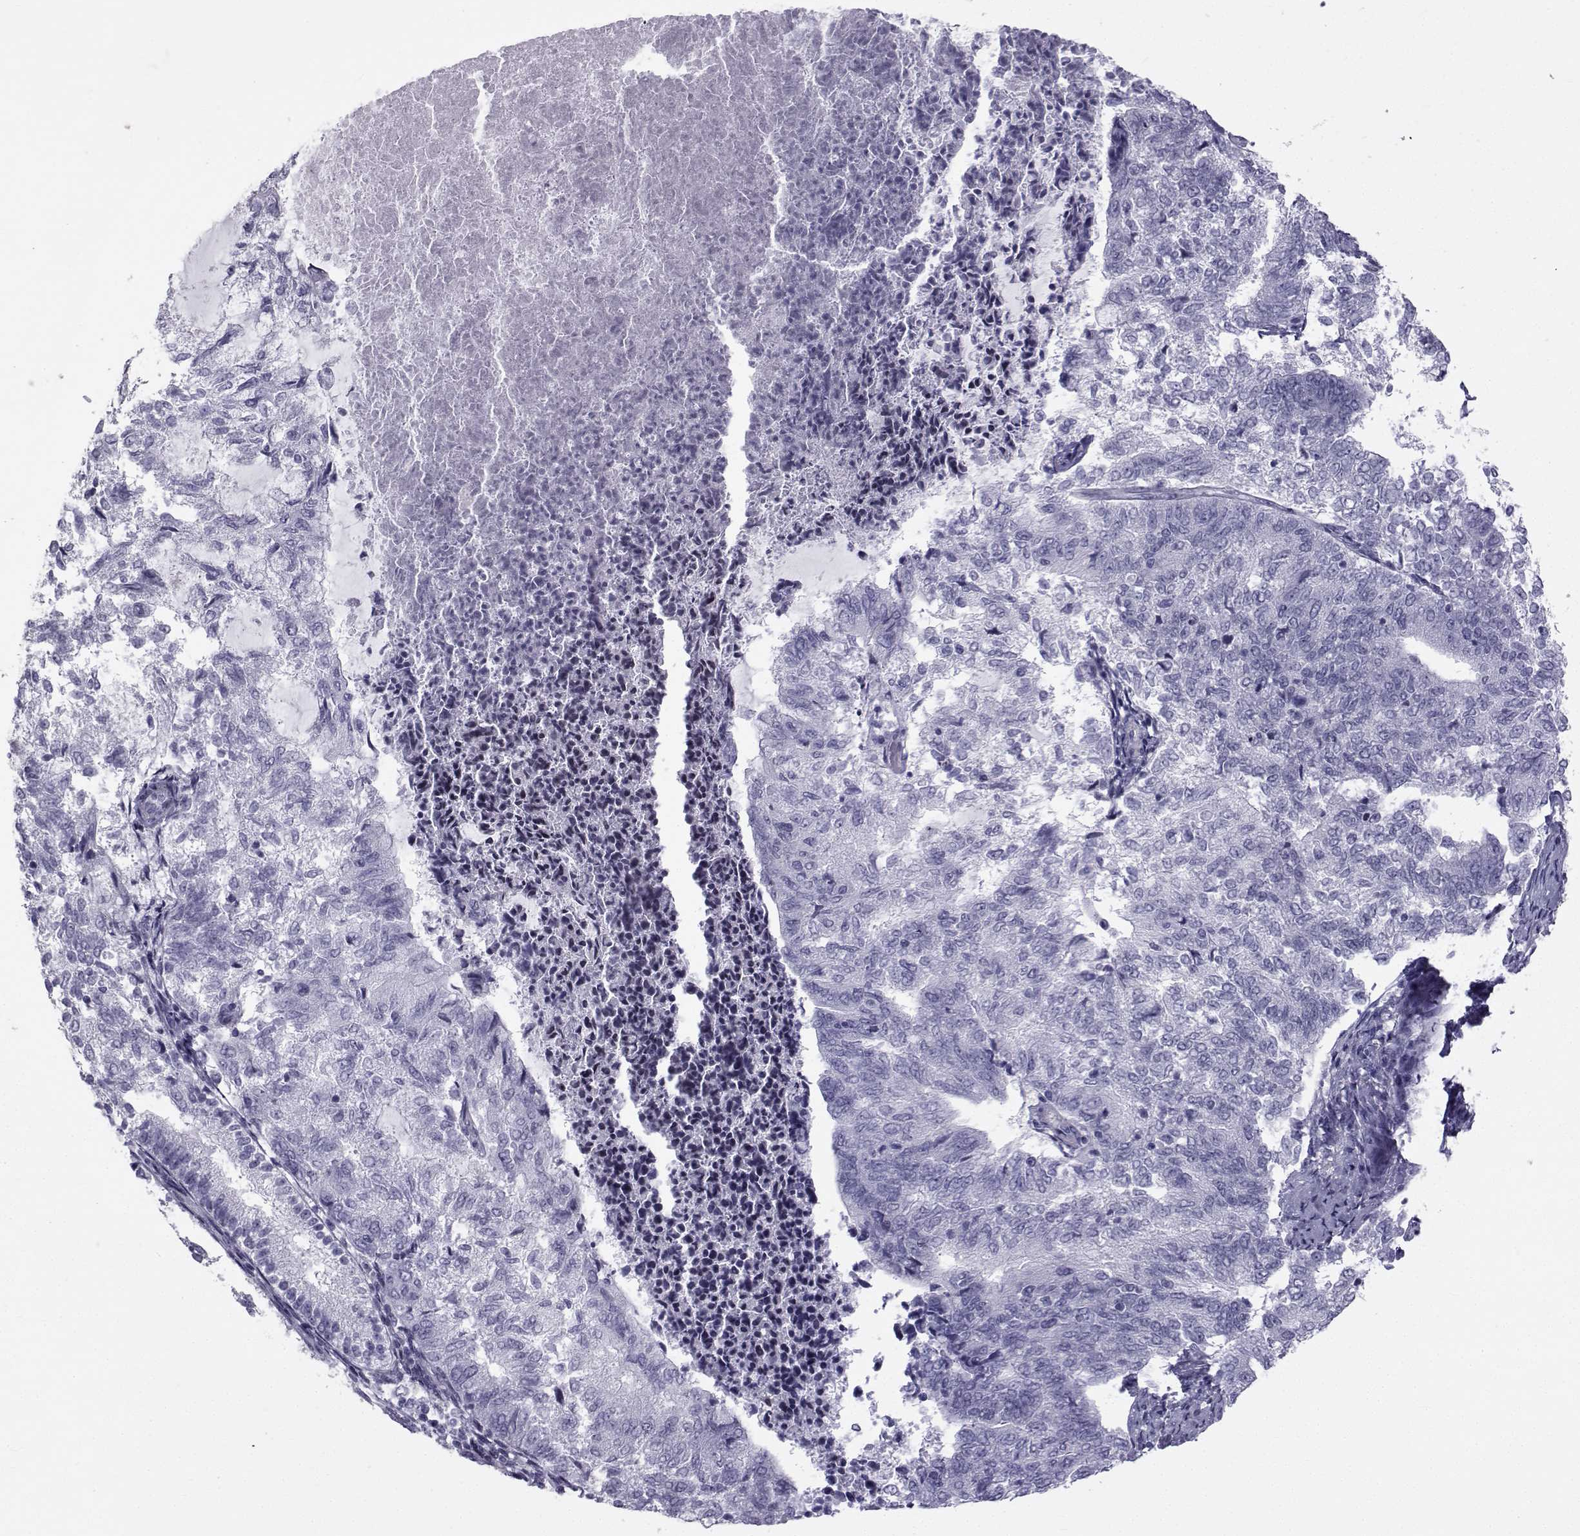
{"staining": {"intensity": "negative", "quantity": "none", "location": "none"}, "tissue": "endometrial cancer", "cell_type": "Tumor cells", "image_type": "cancer", "snomed": [{"axis": "morphology", "description": "Adenocarcinoma, NOS"}, {"axis": "topography", "description": "Endometrium"}], "caption": "Immunohistochemistry of endometrial cancer (adenocarcinoma) shows no positivity in tumor cells.", "gene": "SPANXD", "patient": {"sex": "female", "age": 65}}